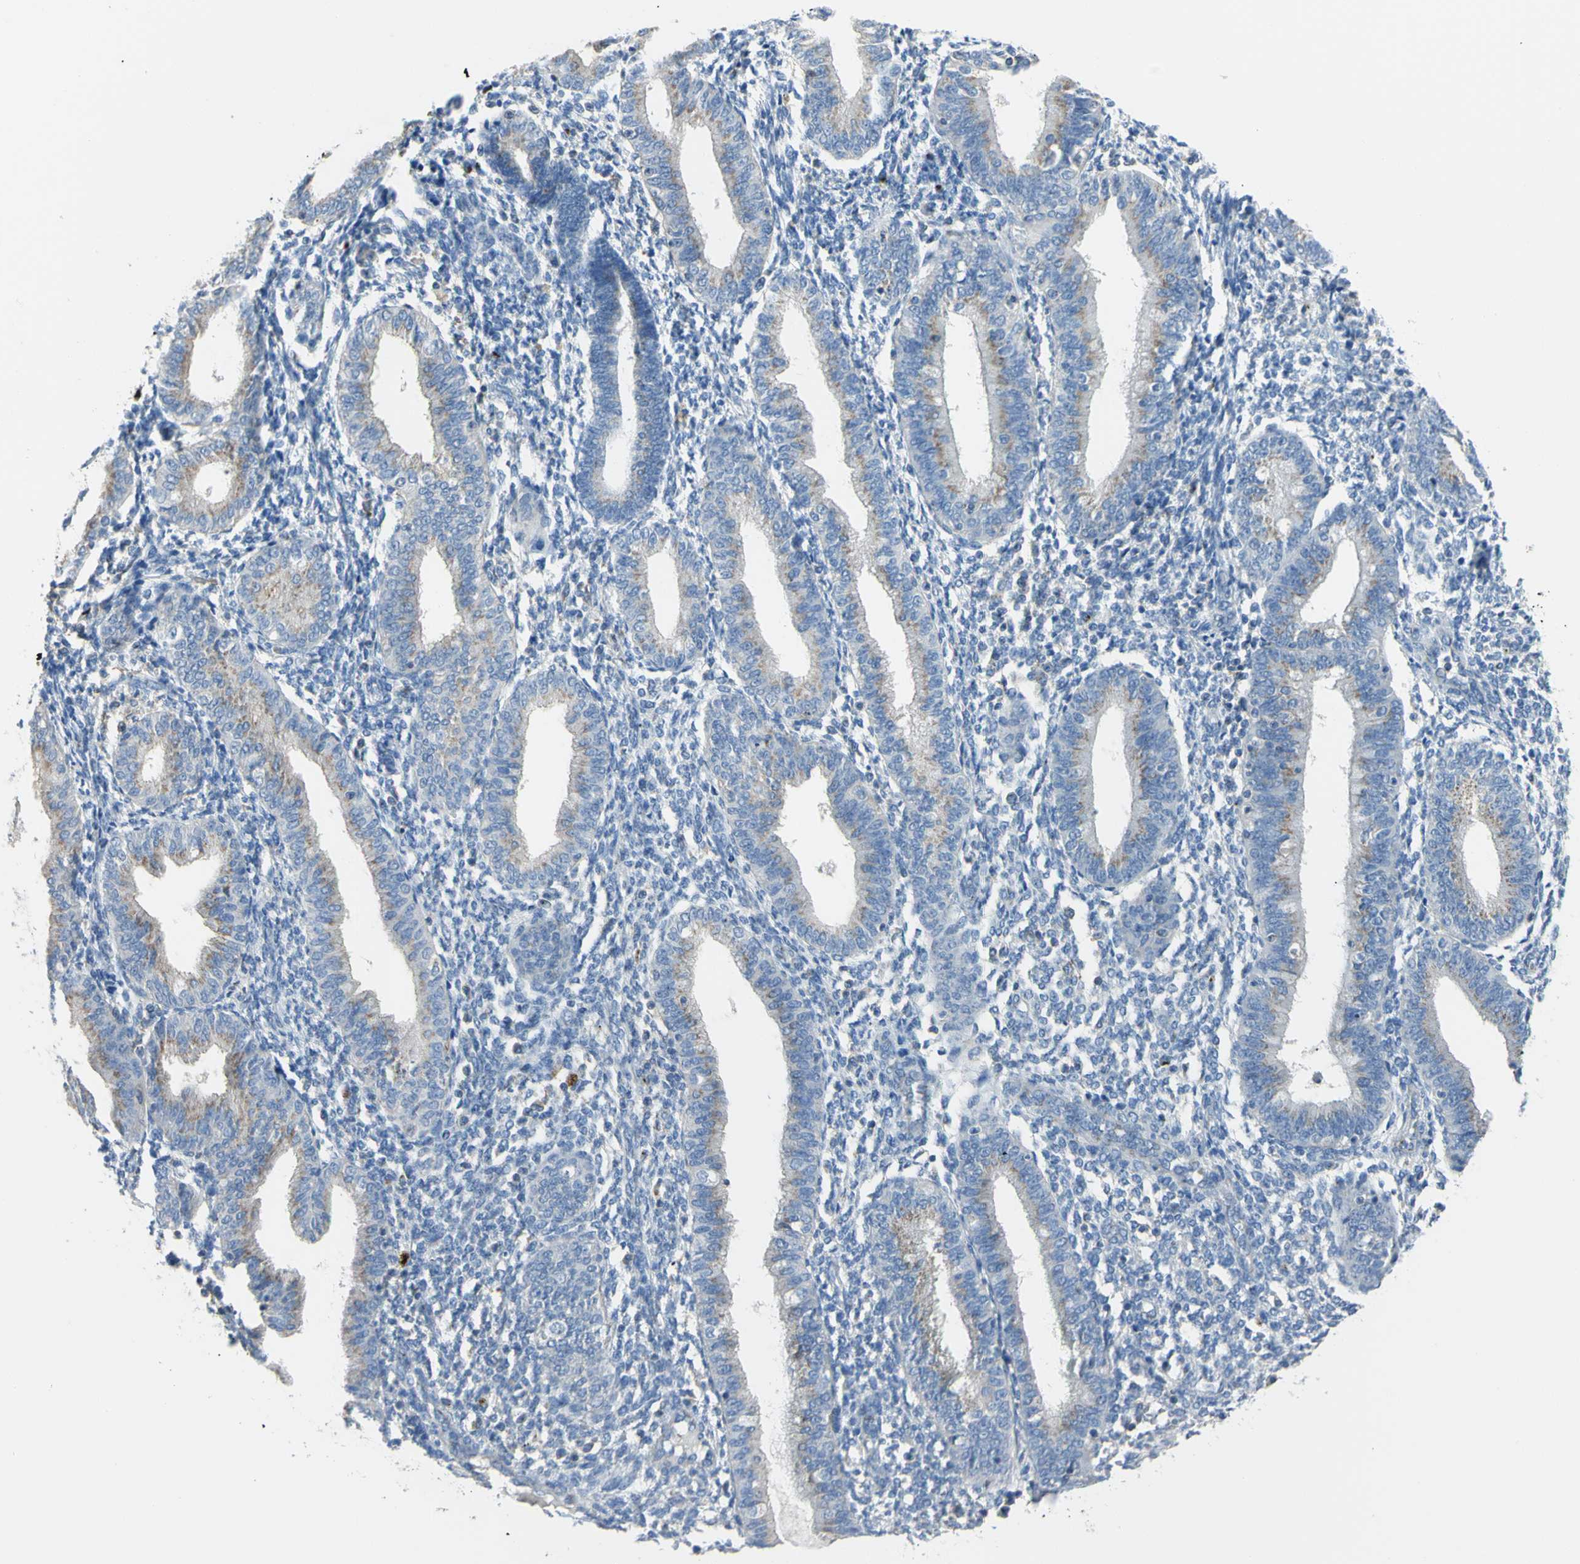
{"staining": {"intensity": "negative", "quantity": "none", "location": "none"}, "tissue": "endometrium", "cell_type": "Cells in endometrial stroma", "image_type": "normal", "snomed": [{"axis": "morphology", "description": "Normal tissue, NOS"}, {"axis": "topography", "description": "Endometrium"}], "caption": "Image shows no protein positivity in cells in endometrial stroma of normal endometrium. (IHC, brightfield microscopy, high magnification).", "gene": "B4GALT3", "patient": {"sex": "female", "age": 61}}